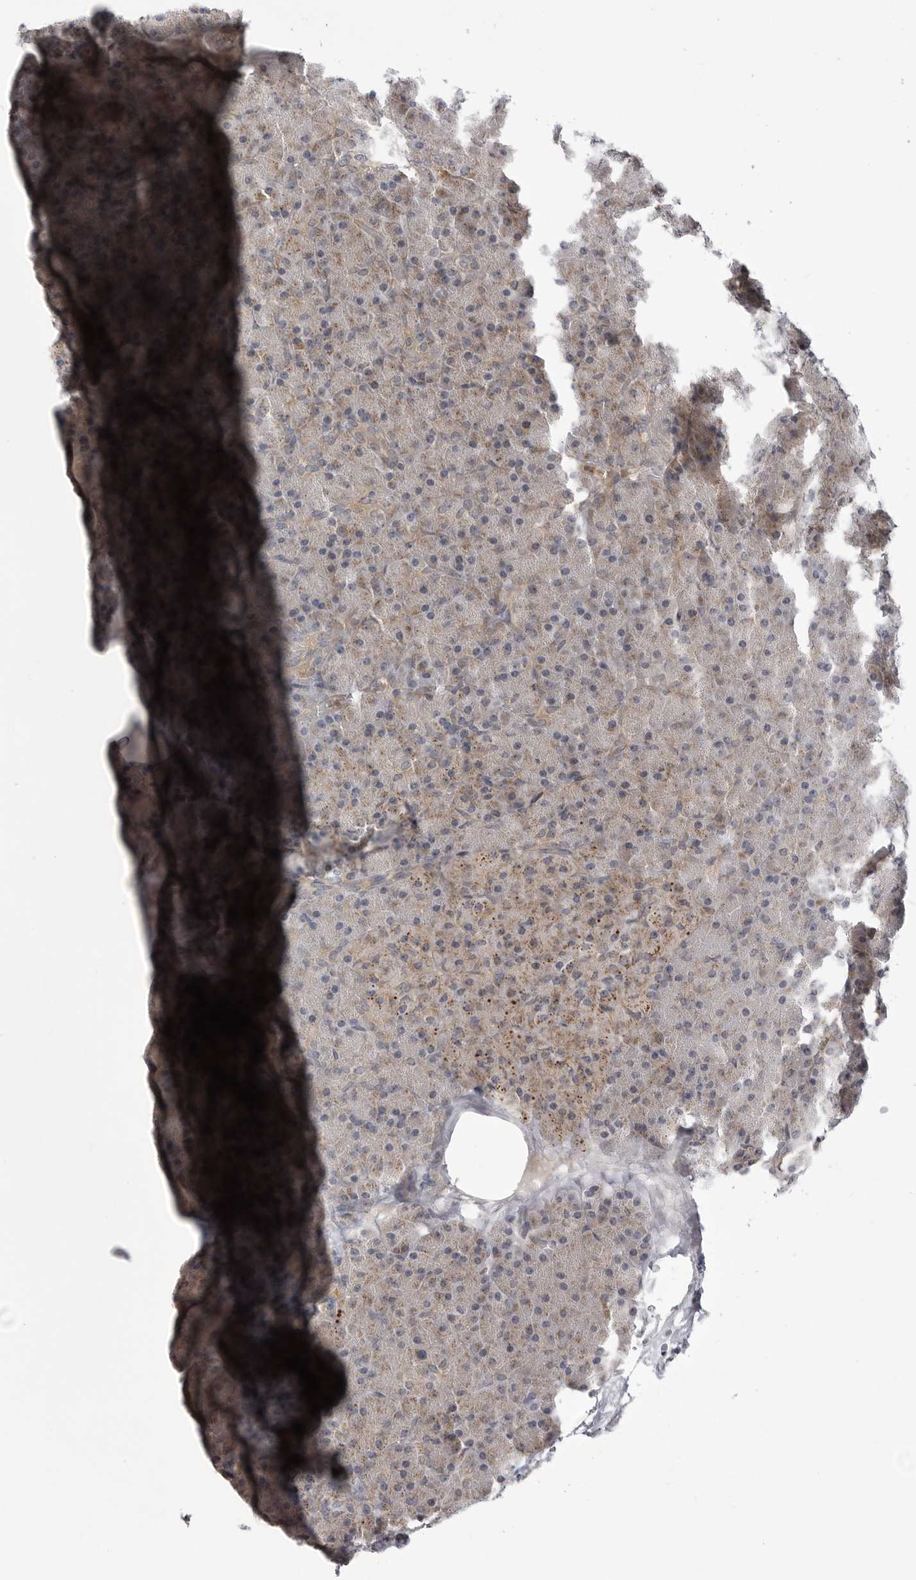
{"staining": {"intensity": "weak", "quantity": ">75%", "location": "cytoplasmic/membranous"}, "tissue": "pancreas", "cell_type": "Exocrine glandular cells", "image_type": "normal", "snomed": [{"axis": "morphology", "description": "Normal tissue, NOS"}, {"axis": "morphology", "description": "Carcinoid, malignant, NOS"}, {"axis": "topography", "description": "Pancreas"}], "caption": "Benign pancreas reveals weak cytoplasmic/membranous staining in approximately >75% of exocrine glandular cells, visualized by immunohistochemistry.", "gene": "CCDC18", "patient": {"sex": "female", "age": 35}}